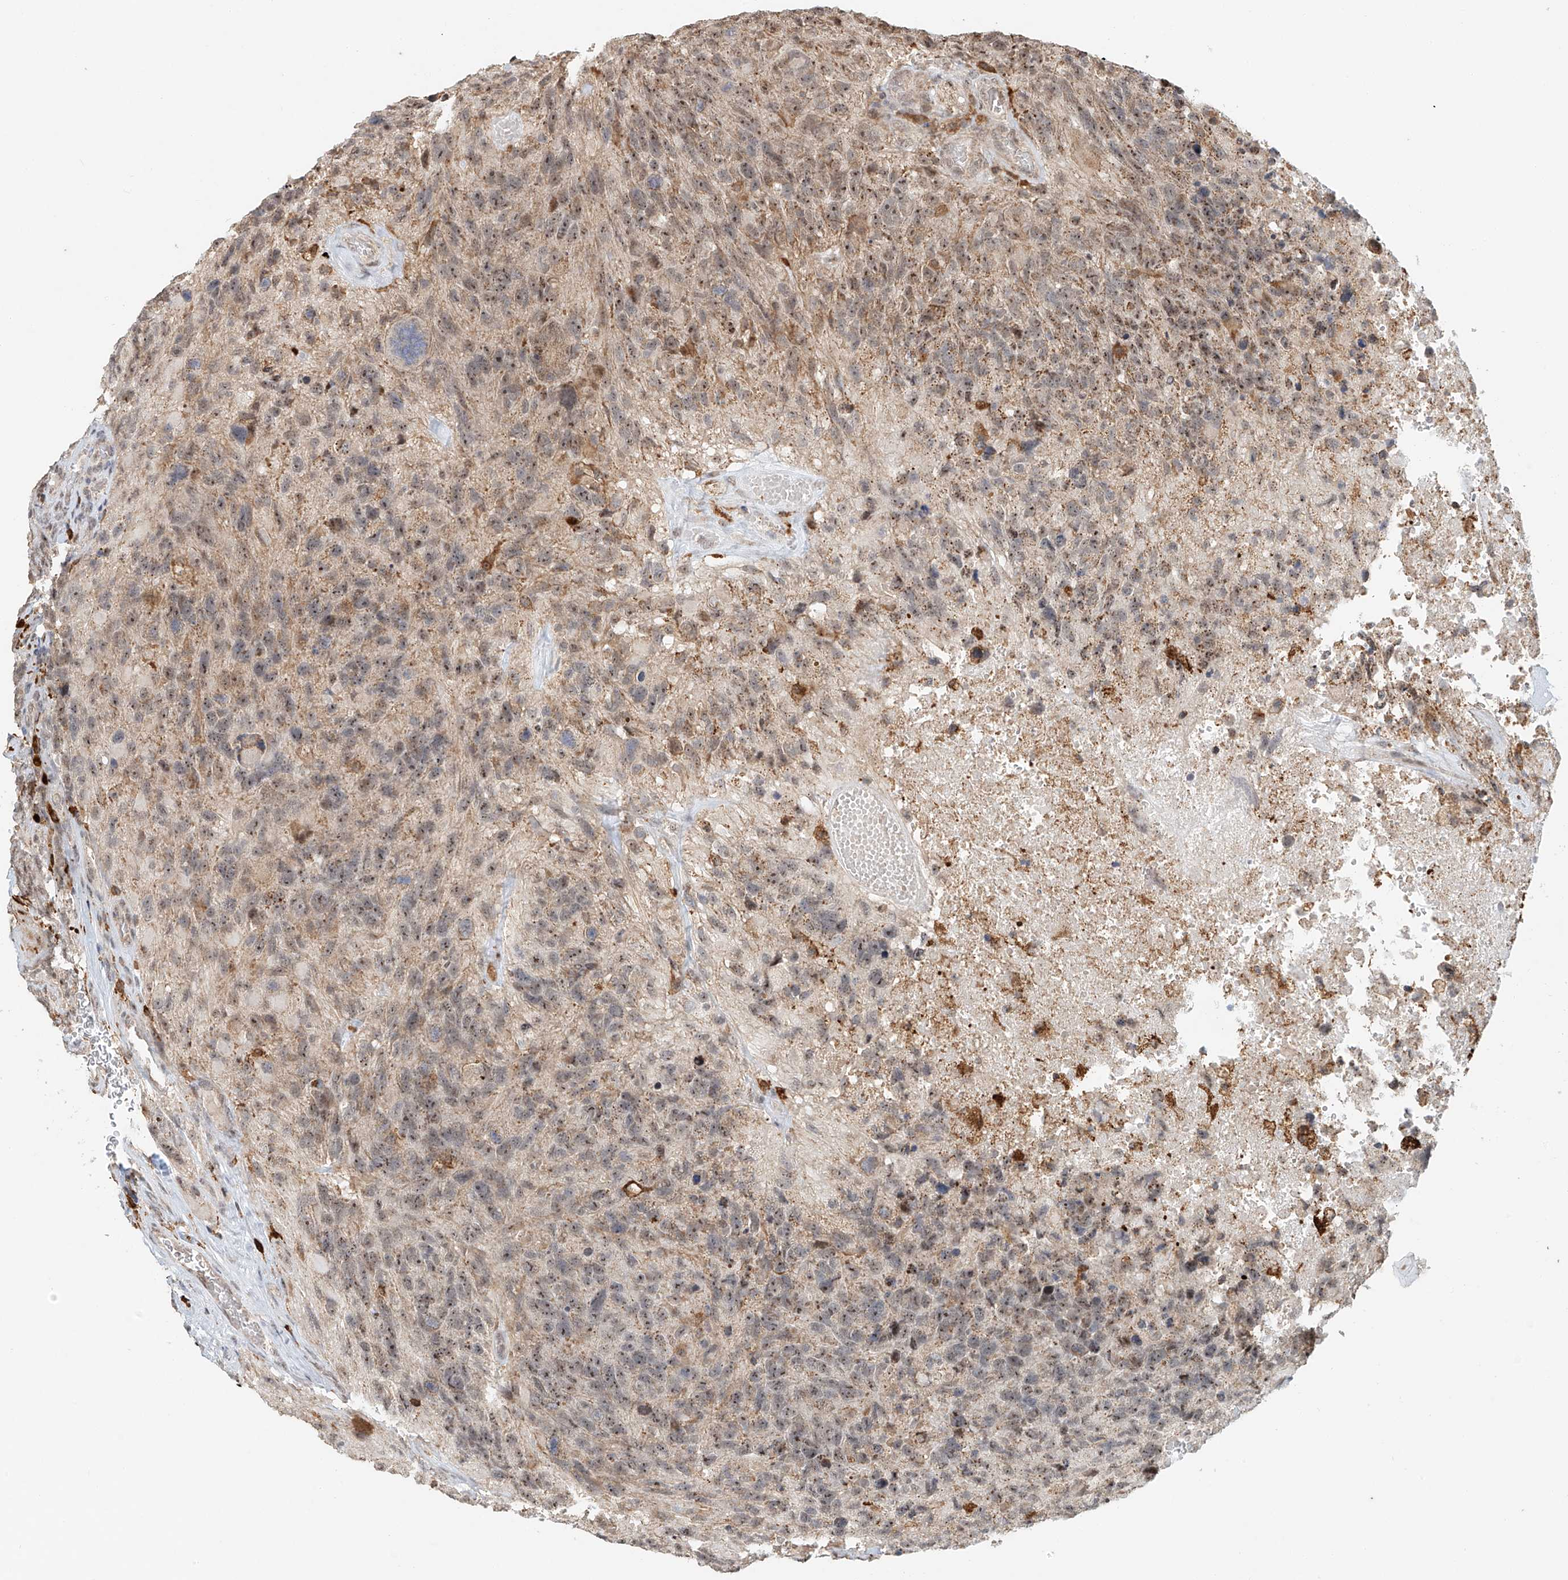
{"staining": {"intensity": "weak", "quantity": ">75%", "location": "nuclear"}, "tissue": "glioma", "cell_type": "Tumor cells", "image_type": "cancer", "snomed": [{"axis": "morphology", "description": "Glioma, malignant, High grade"}, {"axis": "topography", "description": "Brain"}], "caption": "The histopathology image reveals staining of high-grade glioma (malignant), revealing weak nuclear protein positivity (brown color) within tumor cells.", "gene": "SYTL3", "patient": {"sex": "male", "age": 69}}